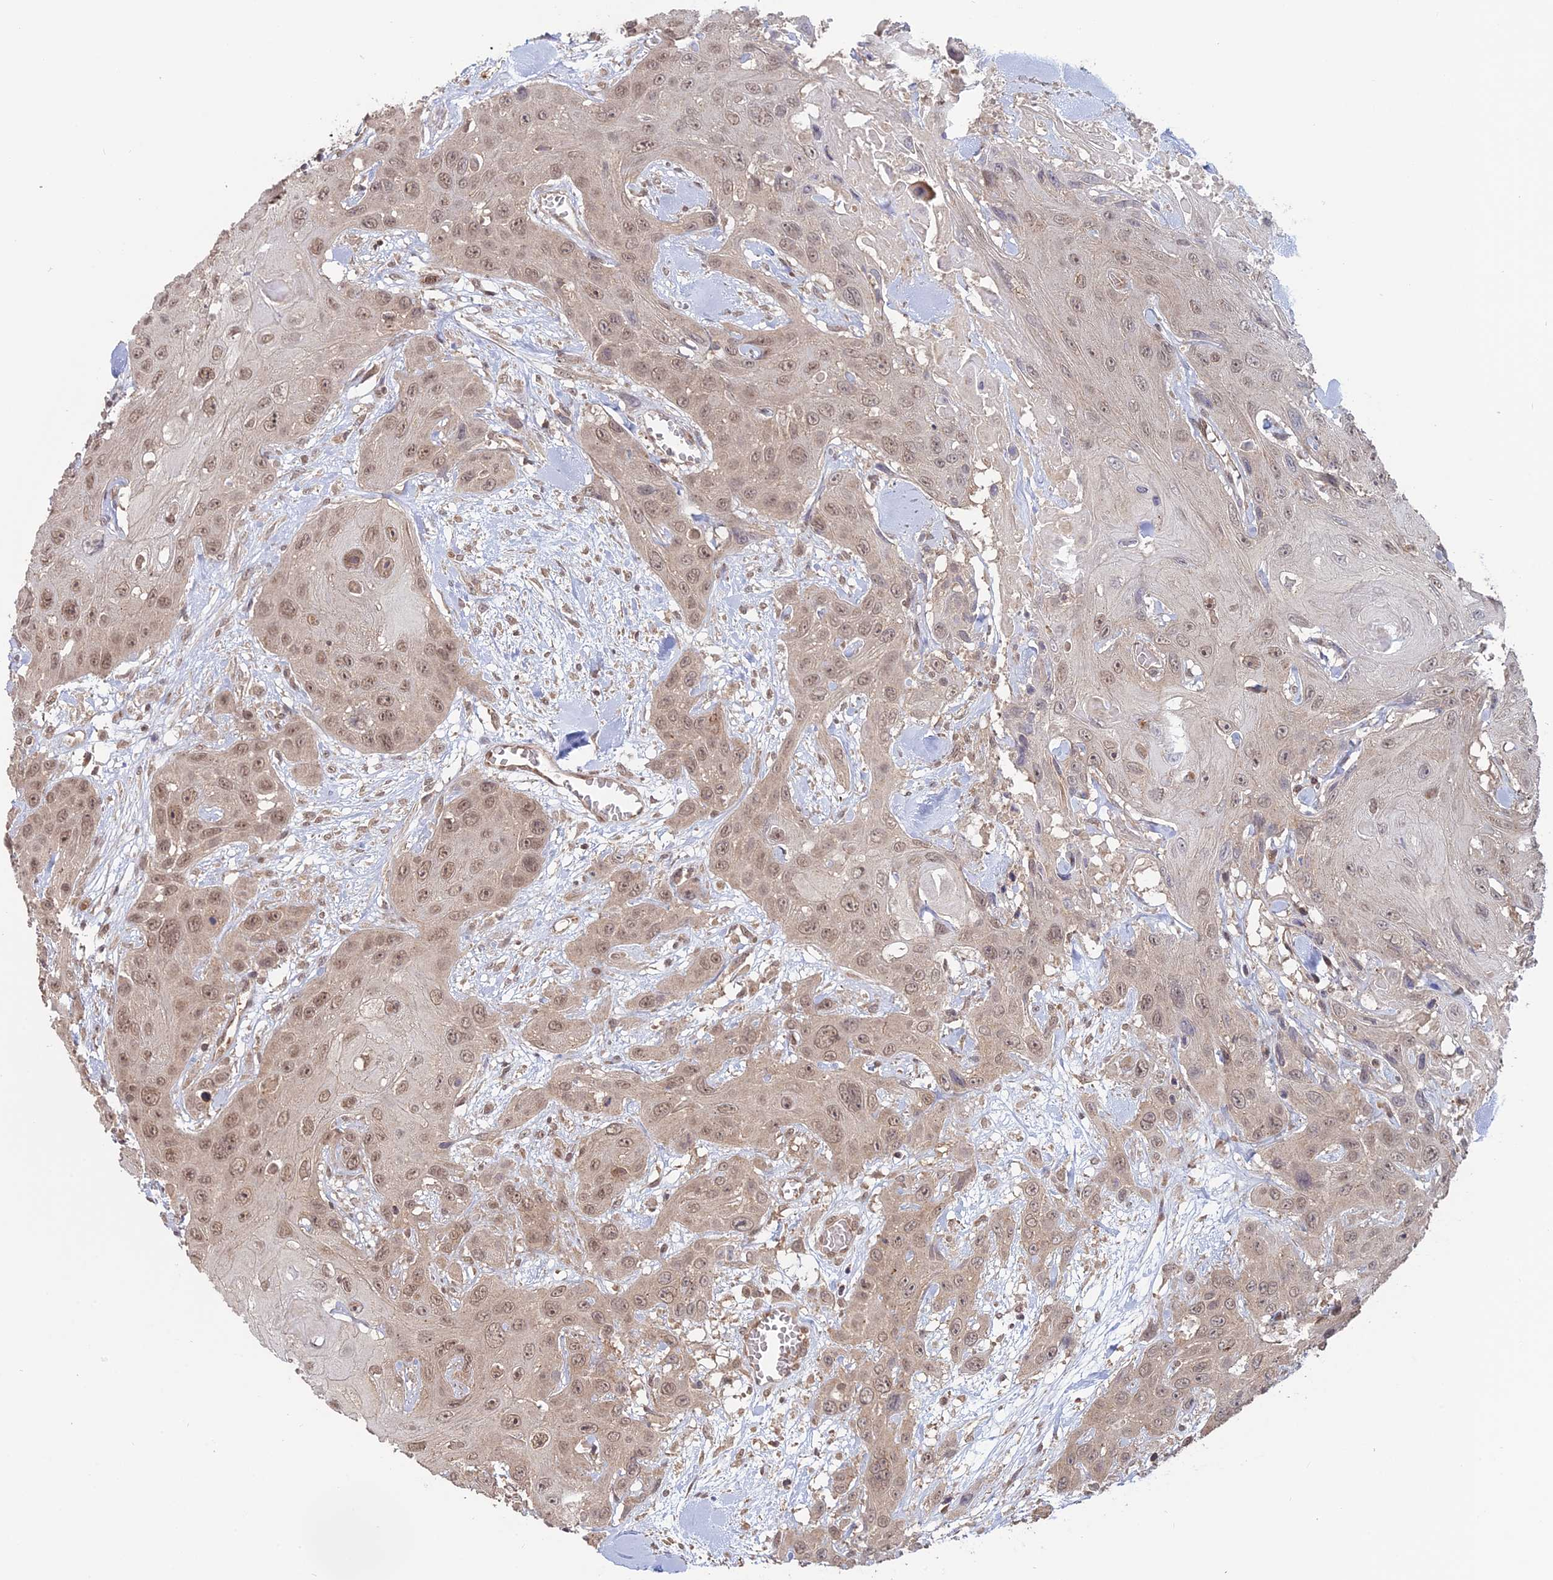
{"staining": {"intensity": "moderate", "quantity": ">75%", "location": "nuclear"}, "tissue": "head and neck cancer", "cell_type": "Tumor cells", "image_type": "cancer", "snomed": [{"axis": "morphology", "description": "Squamous cell carcinoma, NOS"}, {"axis": "topography", "description": "Head-Neck"}], "caption": "Tumor cells reveal medium levels of moderate nuclear staining in approximately >75% of cells in squamous cell carcinoma (head and neck). The staining was performed using DAB, with brown indicating positive protein expression. Nuclei are stained blue with hematoxylin.", "gene": "PKIG", "patient": {"sex": "male", "age": 81}}